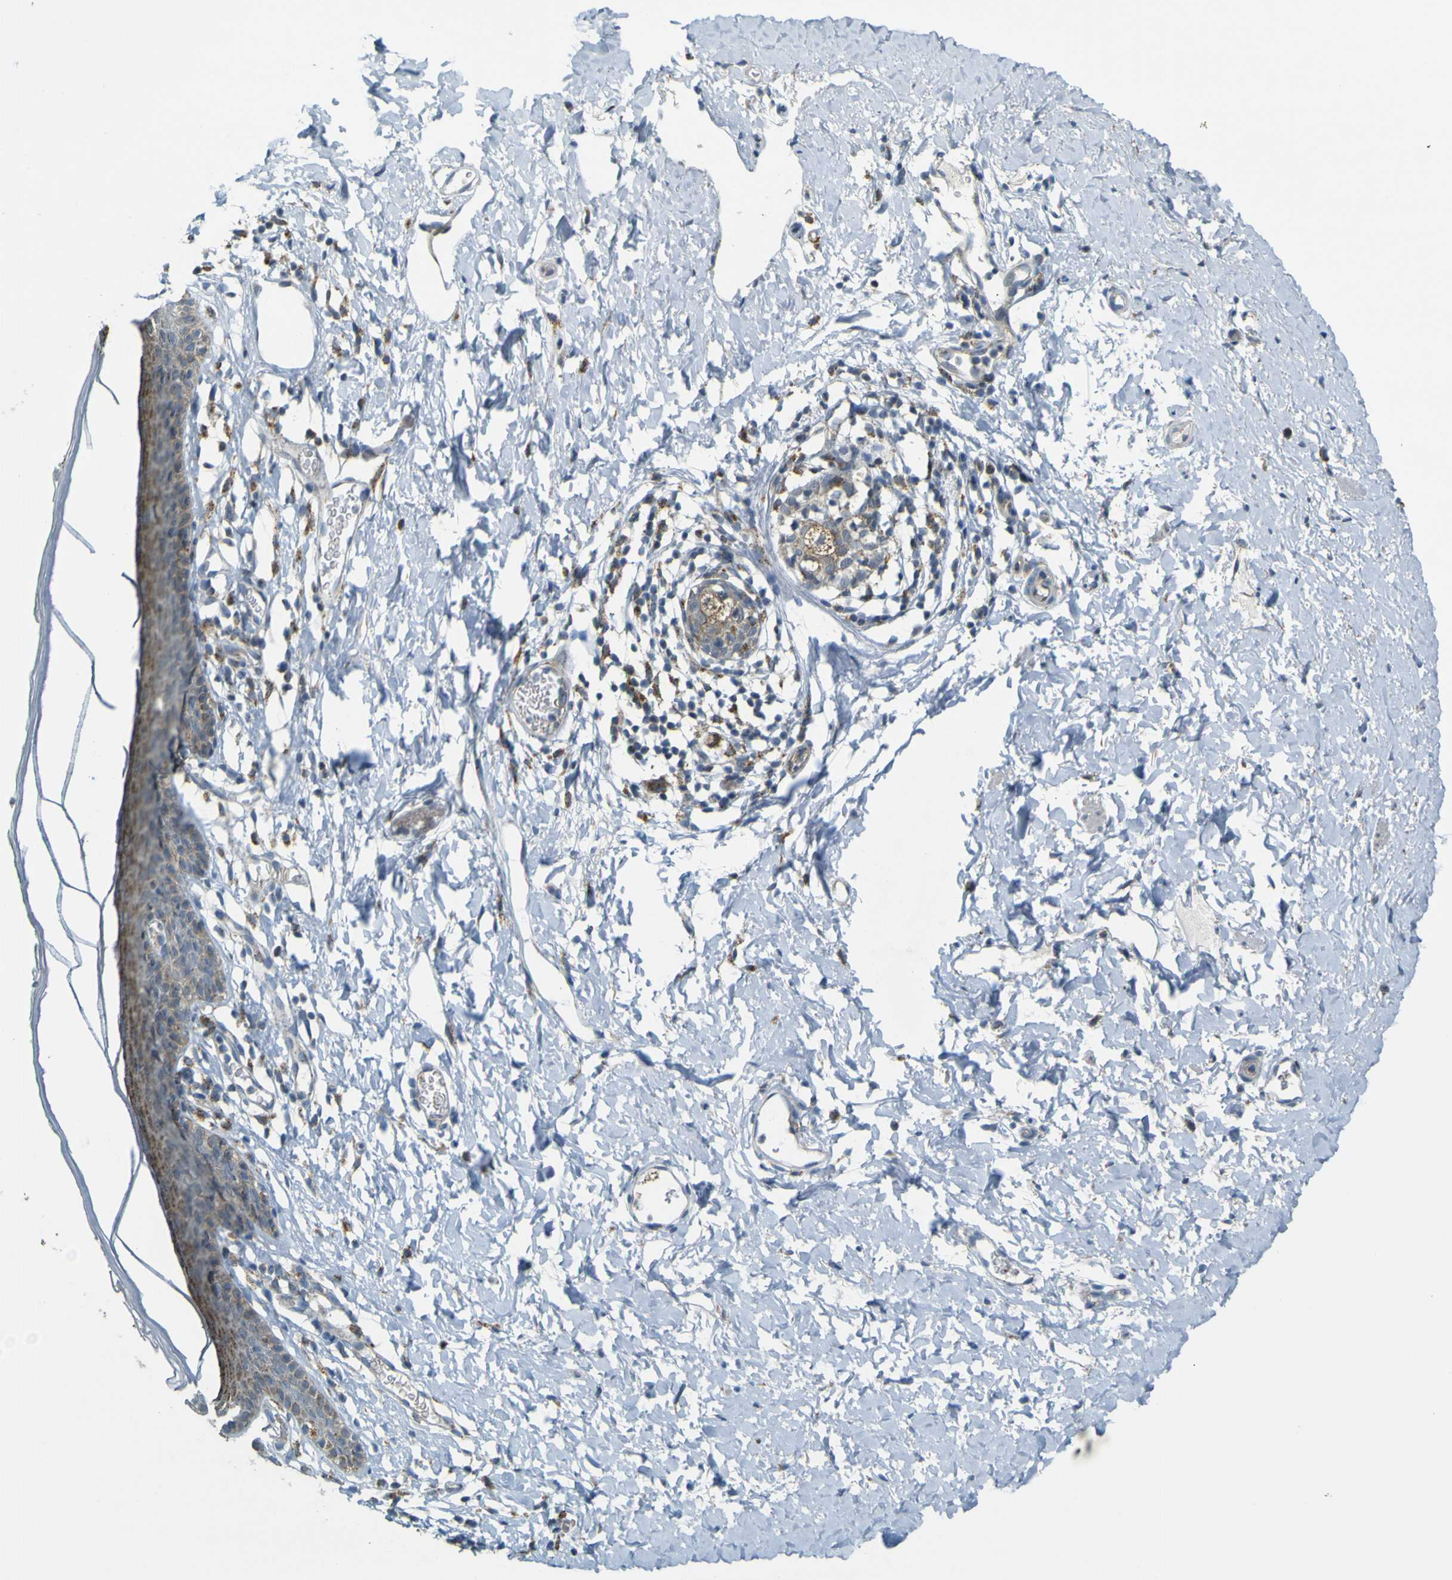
{"staining": {"intensity": "weak", "quantity": "25%-75%", "location": "cytoplasmic/membranous"}, "tissue": "skin", "cell_type": "Epidermal cells", "image_type": "normal", "snomed": [{"axis": "morphology", "description": "Normal tissue, NOS"}, {"axis": "topography", "description": "Adipose tissue"}, {"axis": "topography", "description": "Vascular tissue"}, {"axis": "topography", "description": "Anal"}, {"axis": "topography", "description": "Peripheral nerve tissue"}], "caption": "Immunohistochemistry (IHC) (DAB) staining of unremarkable human skin demonstrates weak cytoplasmic/membranous protein staining in approximately 25%-75% of epidermal cells. (IHC, brightfield microscopy, high magnification).", "gene": "ACBD5", "patient": {"sex": "female", "age": 54}}